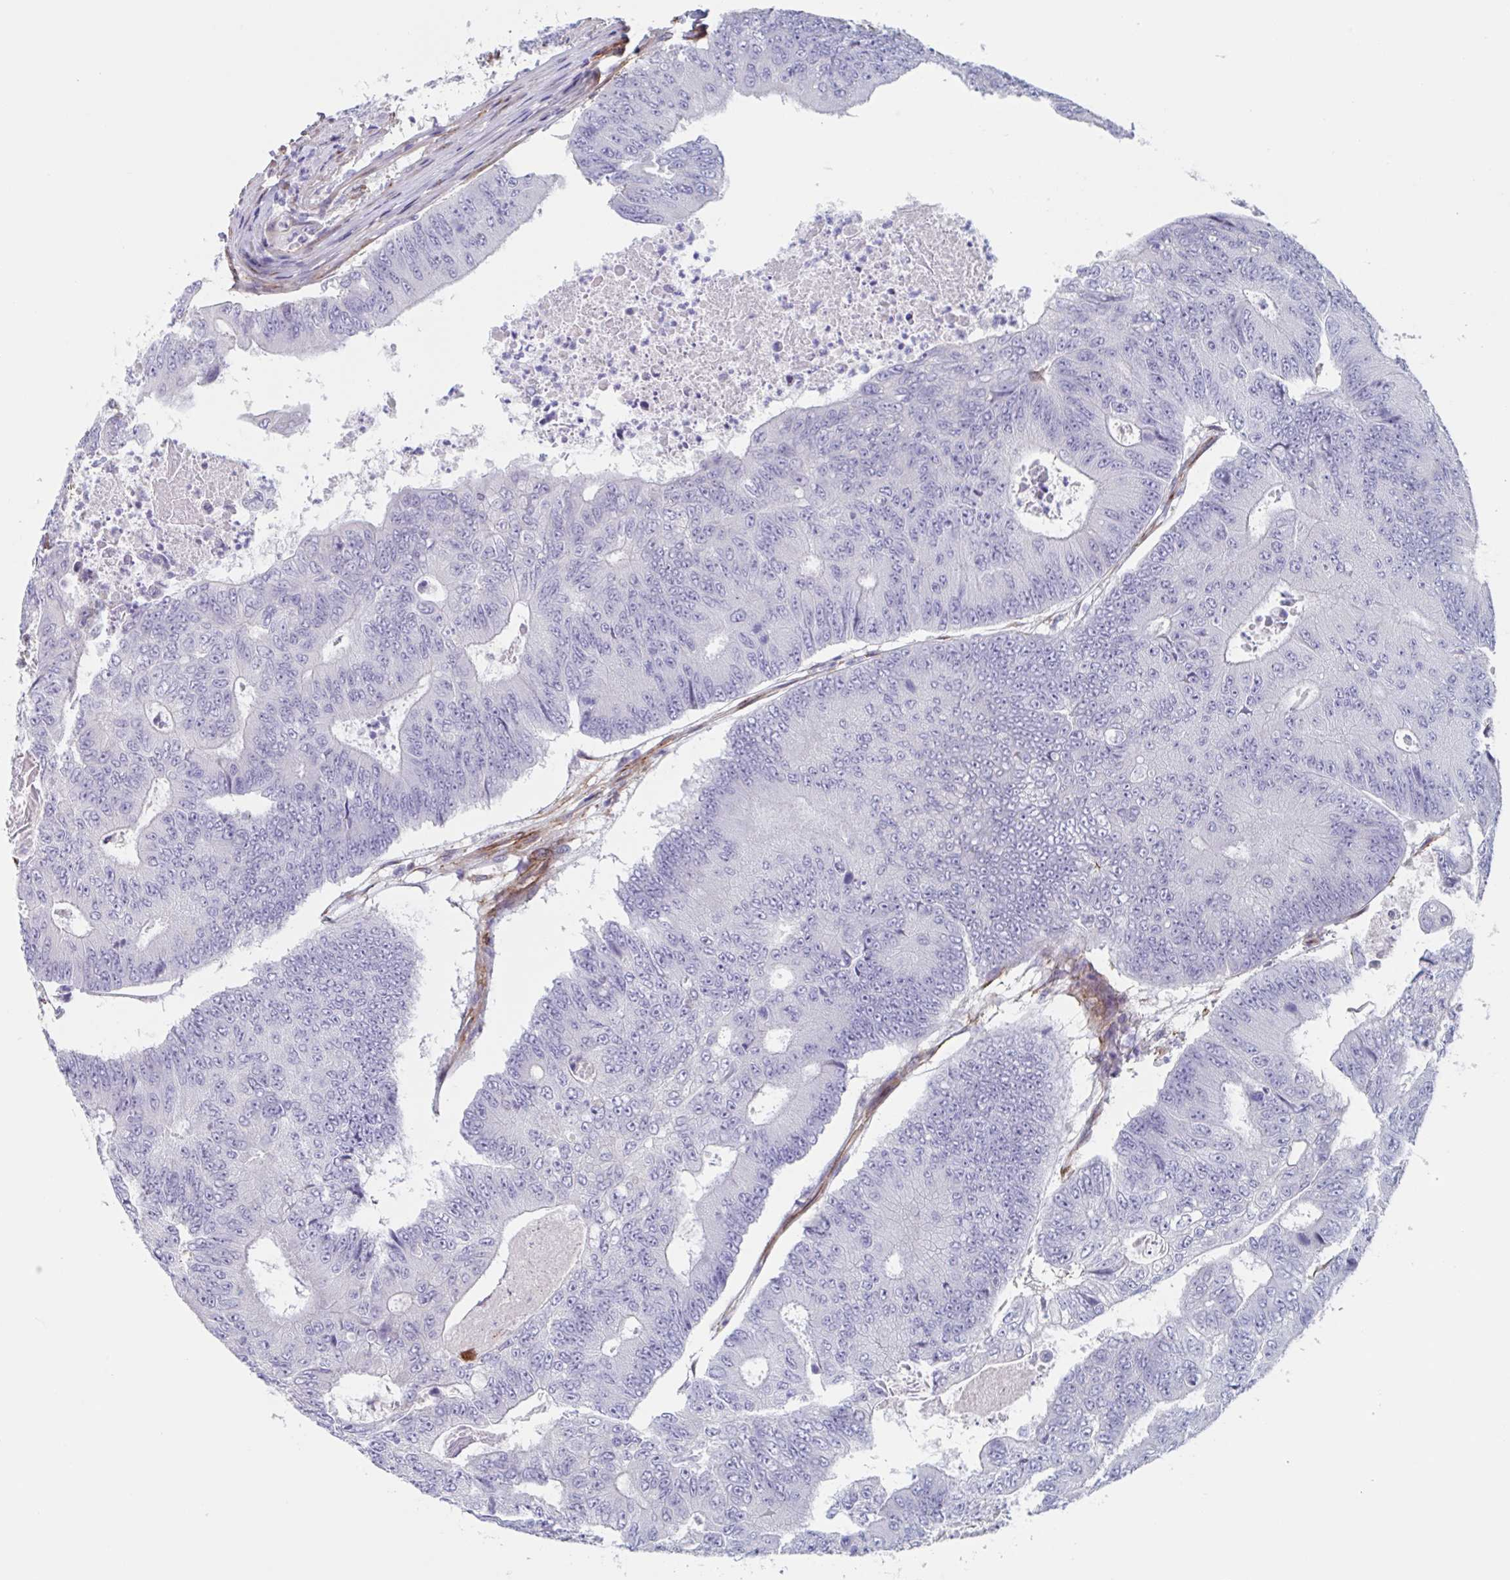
{"staining": {"intensity": "negative", "quantity": "none", "location": "none"}, "tissue": "colorectal cancer", "cell_type": "Tumor cells", "image_type": "cancer", "snomed": [{"axis": "morphology", "description": "Adenocarcinoma, NOS"}, {"axis": "topography", "description": "Colon"}], "caption": "This image is of colorectal adenocarcinoma stained with immunohistochemistry (IHC) to label a protein in brown with the nuclei are counter-stained blue. There is no positivity in tumor cells. (IHC, brightfield microscopy, high magnification).", "gene": "CITED4", "patient": {"sex": "female", "age": 48}}